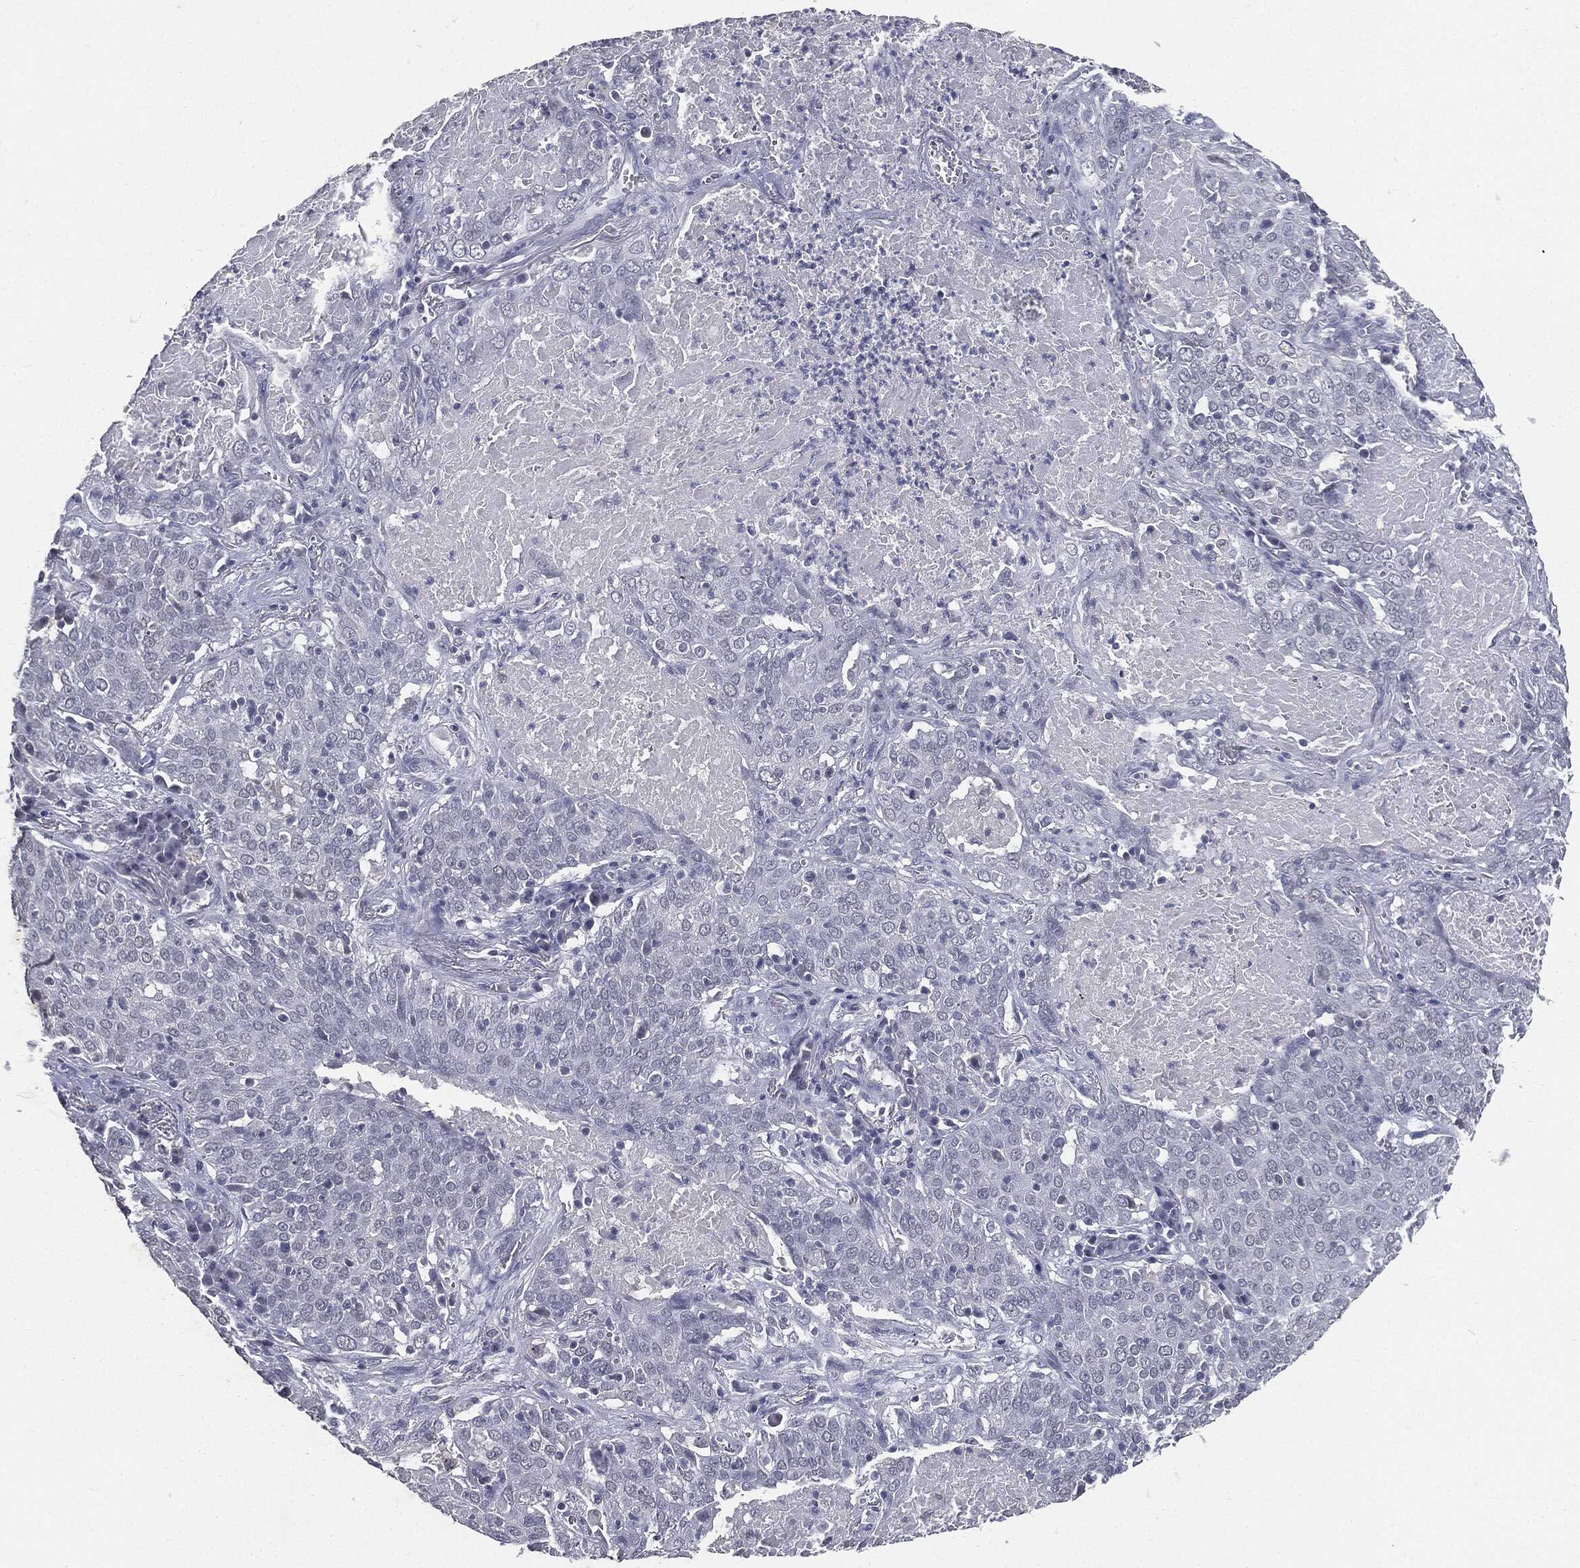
{"staining": {"intensity": "negative", "quantity": "none", "location": "none"}, "tissue": "lung cancer", "cell_type": "Tumor cells", "image_type": "cancer", "snomed": [{"axis": "morphology", "description": "Squamous cell carcinoma, NOS"}, {"axis": "topography", "description": "Lung"}], "caption": "High magnification brightfield microscopy of lung cancer (squamous cell carcinoma) stained with DAB (brown) and counterstained with hematoxylin (blue): tumor cells show no significant positivity.", "gene": "SLC2A2", "patient": {"sex": "male", "age": 82}}